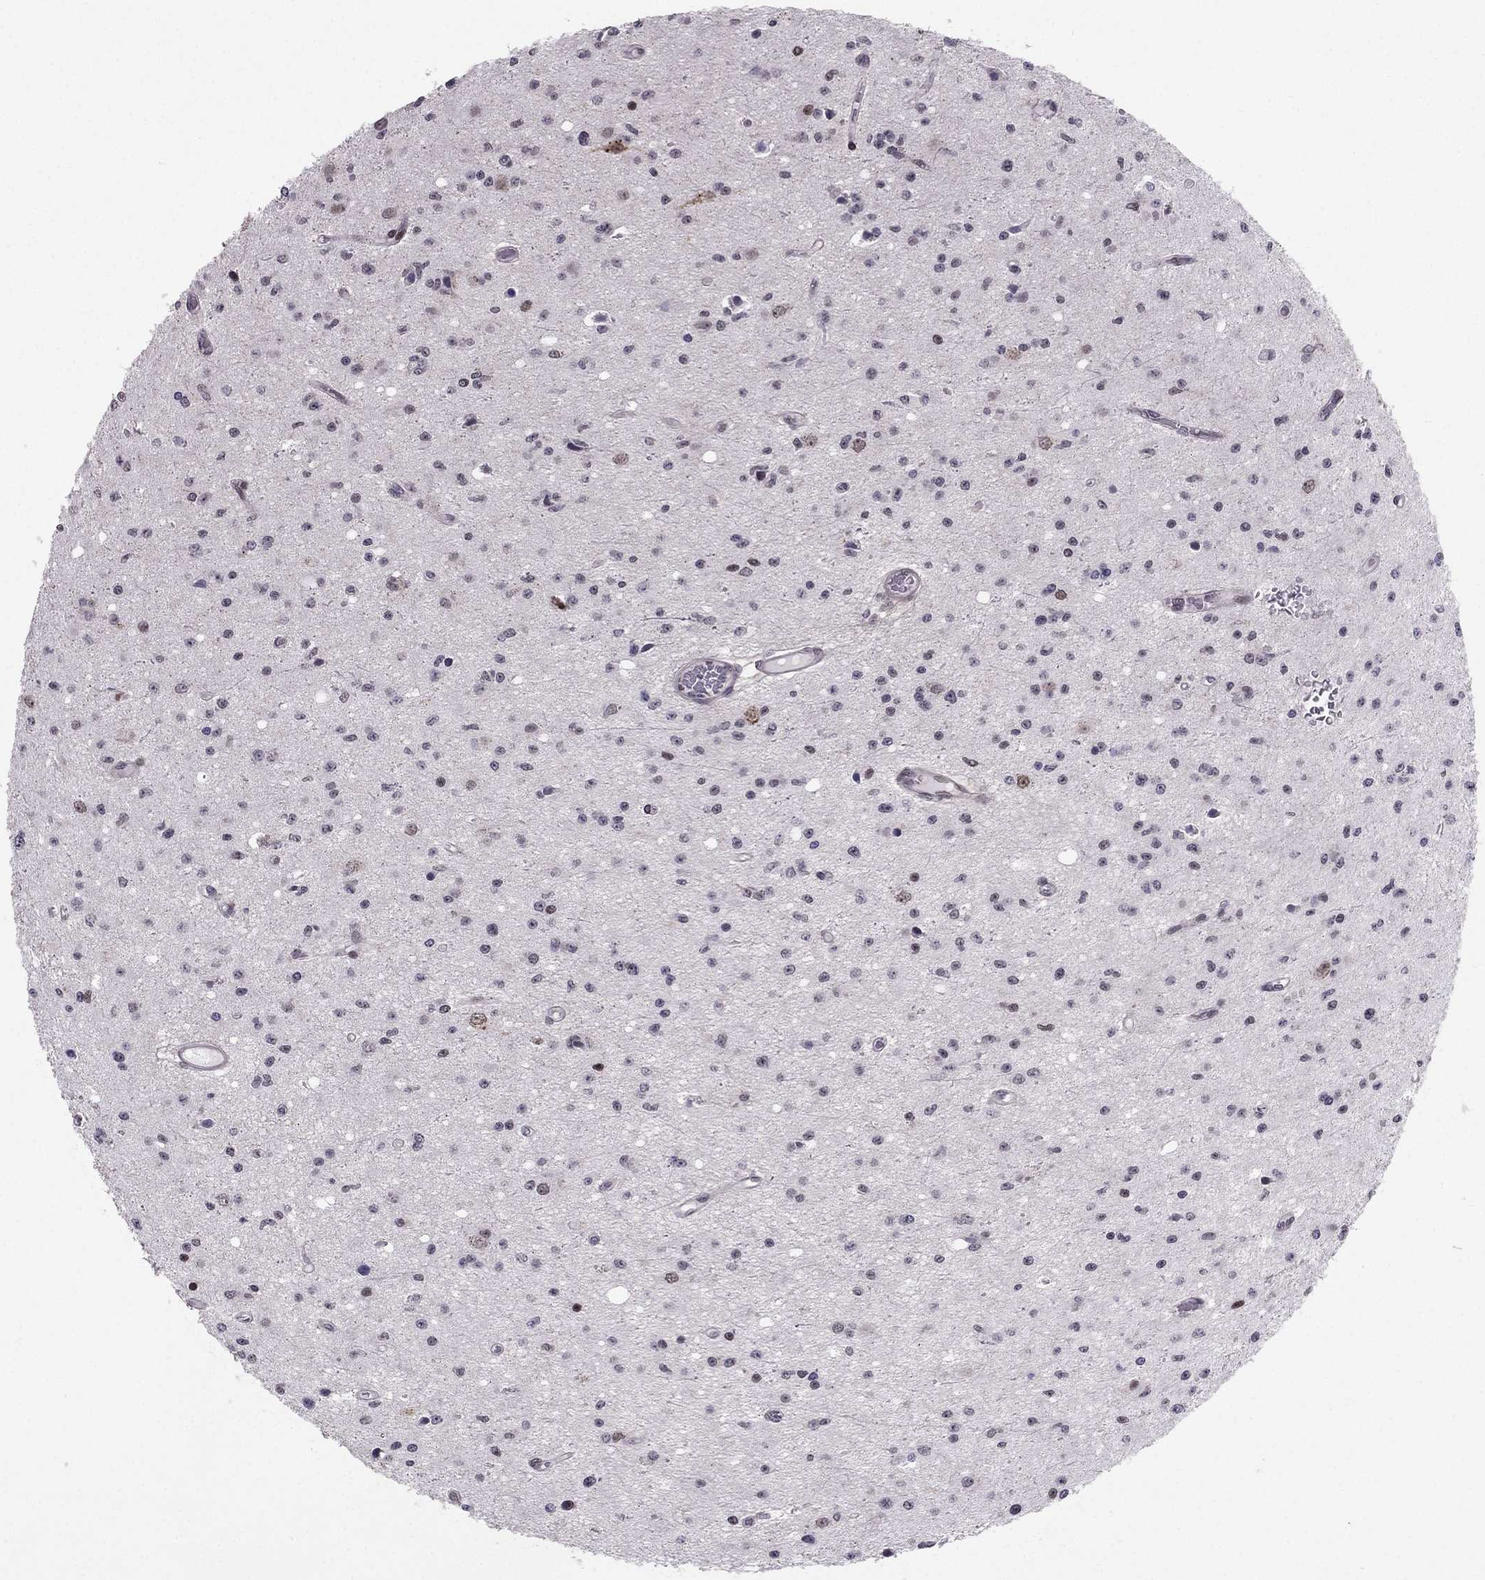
{"staining": {"intensity": "negative", "quantity": "none", "location": "none"}, "tissue": "glioma", "cell_type": "Tumor cells", "image_type": "cancer", "snomed": [{"axis": "morphology", "description": "Glioma, malignant, Low grade"}, {"axis": "topography", "description": "Brain"}], "caption": "IHC micrograph of neoplastic tissue: human glioma stained with DAB displays no significant protein positivity in tumor cells. (Brightfield microscopy of DAB IHC at high magnification).", "gene": "RPRD2", "patient": {"sex": "female", "age": 45}}